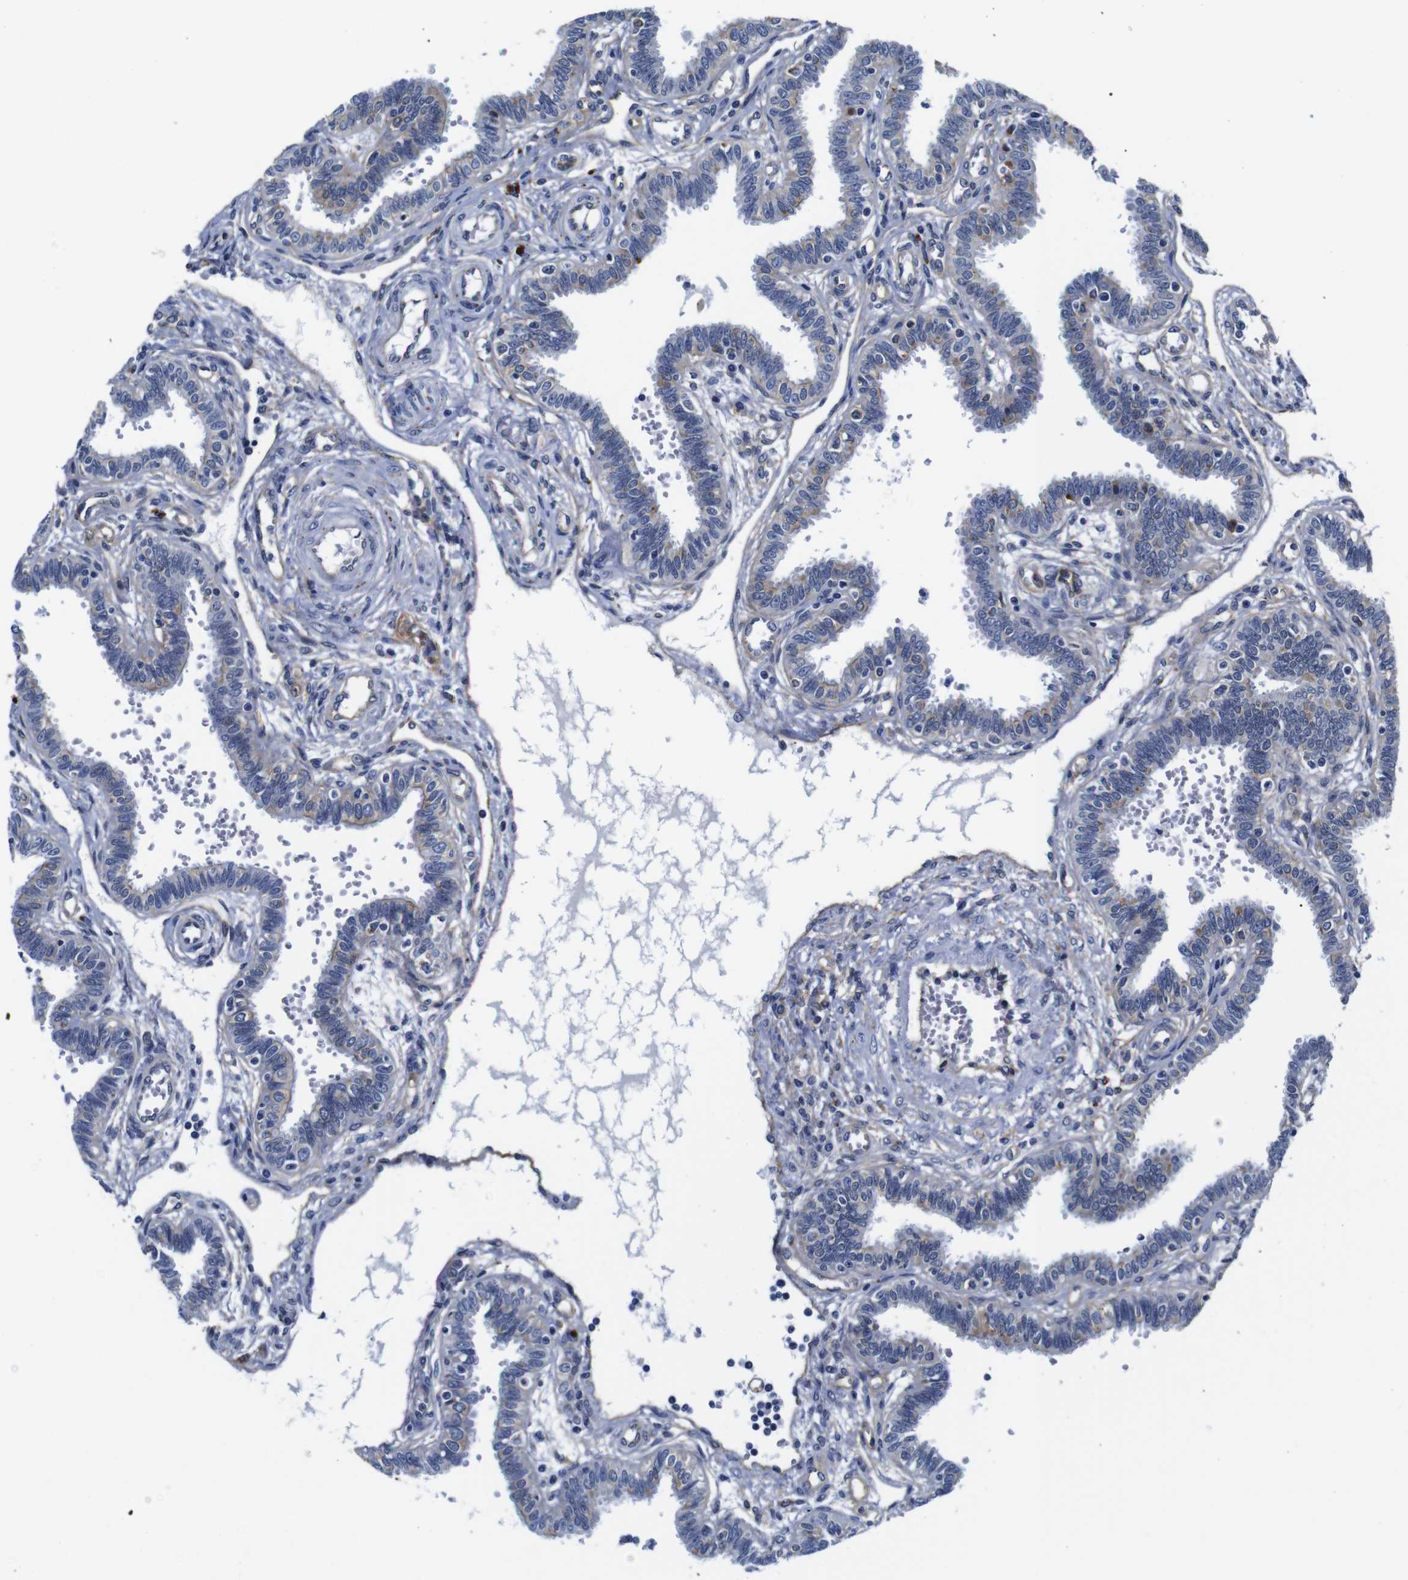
{"staining": {"intensity": "weak", "quantity": "<25%", "location": "cytoplasmic/membranous"}, "tissue": "fallopian tube", "cell_type": "Glandular cells", "image_type": "normal", "snomed": [{"axis": "morphology", "description": "Normal tissue, NOS"}, {"axis": "topography", "description": "Fallopian tube"}], "caption": "Micrograph shows no significant protein positivity in glandular cells of normal fallopian tube. (DAB (3,3'-diaminobenzidine) IHC visualized using brightfield microscopy, high magnification).", "gene": "GIMAP2", "patient": {"sex": "female", "age": 32}}